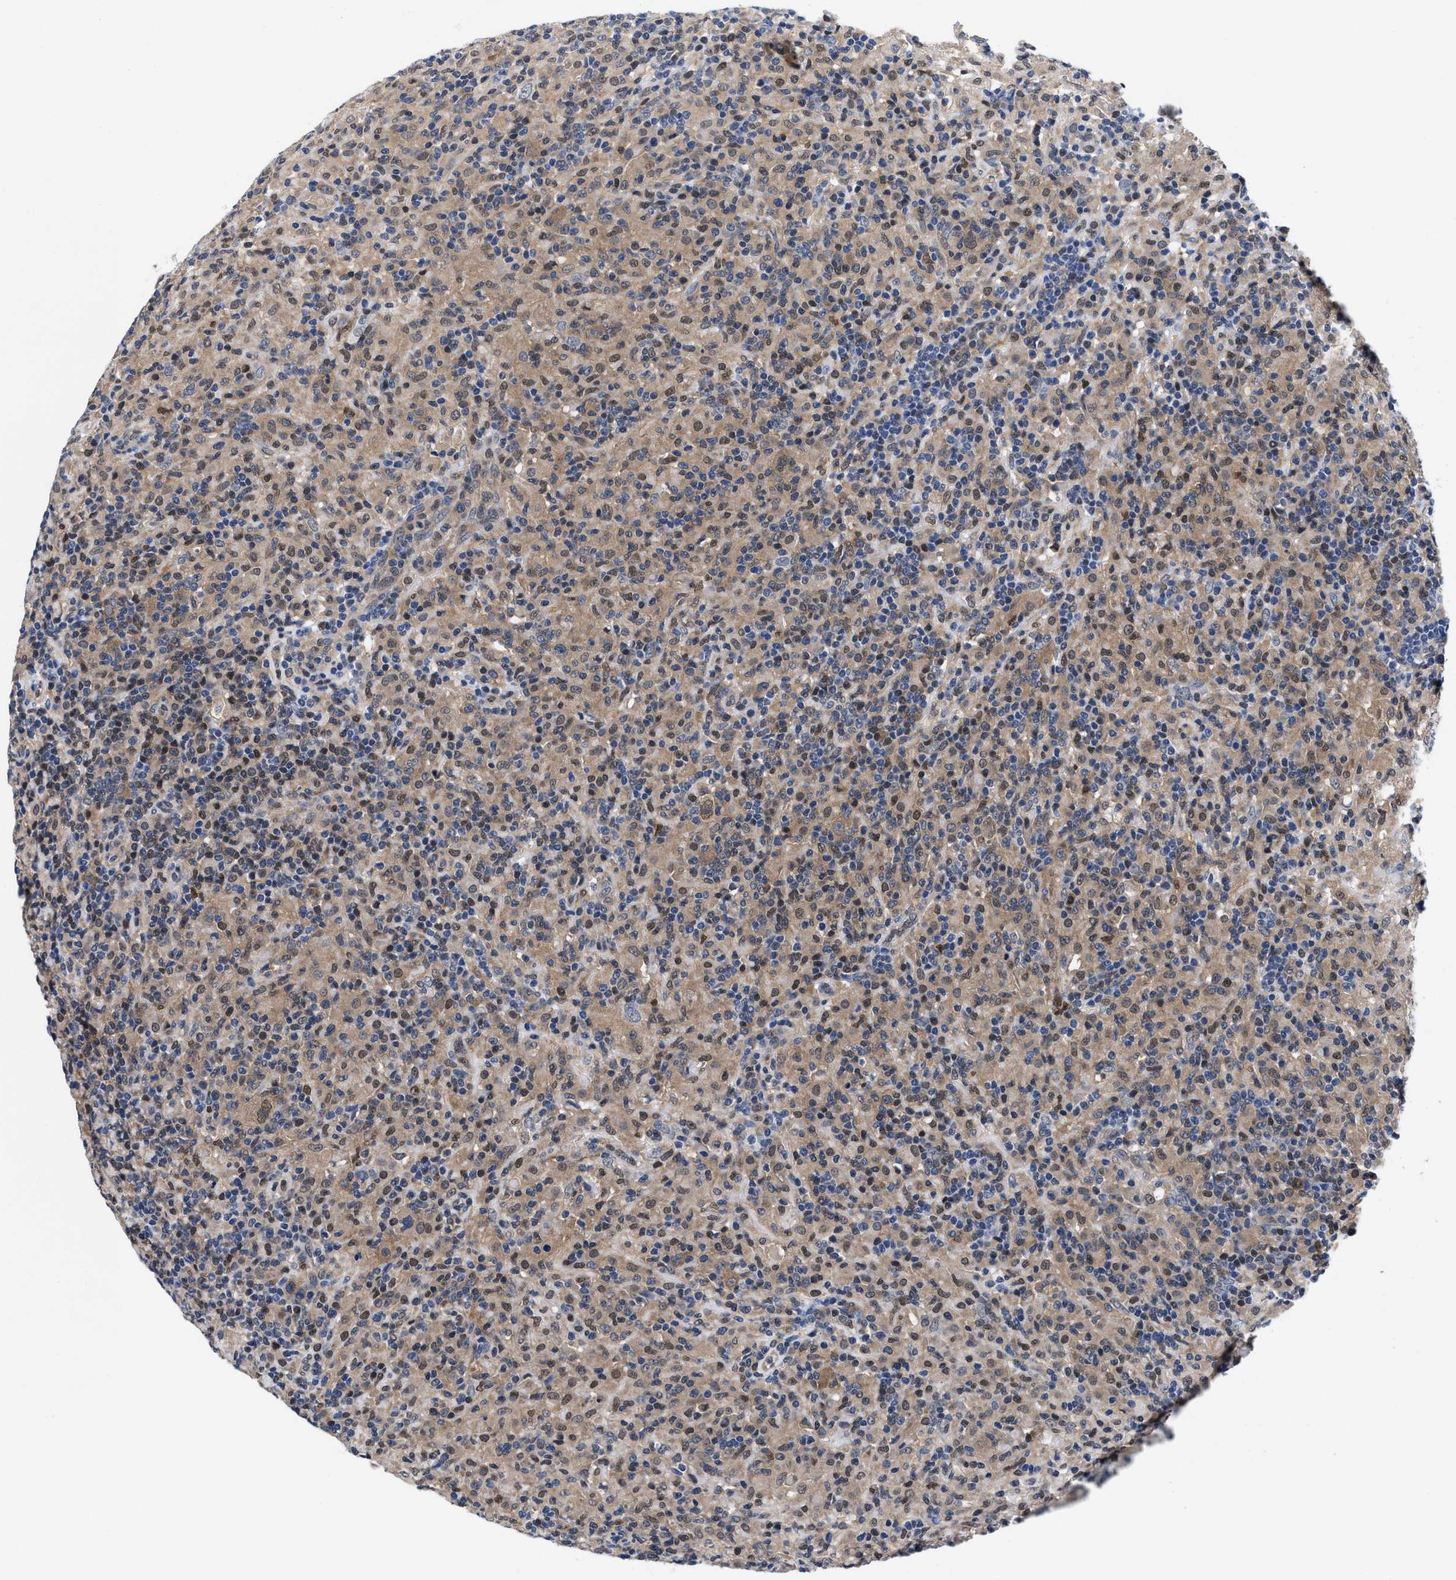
{"staining": {"intensity": "weak", "quantity": ">75%", "location": "cytoplasmic/membranous,nuclear"}, "tissue": "lymphoma", "cell_type": "Tumor cells", "image_type": "cancer", "snomed": [{"axis": "morphology", "description": "Hodgkin's disease, NOS"}, {"axis": "topography", "description": "Lymph node"}], "caption": "Protein expression analysis of Hodgkin's disease shows weak cytoplasmic/membranous and nuclear positivity in approximately >75% of tumor cells. (IHC, brightfield microscopy, high magnification).", "gene": "ACLY", "patient": {"sex": "male", "age": 70}}